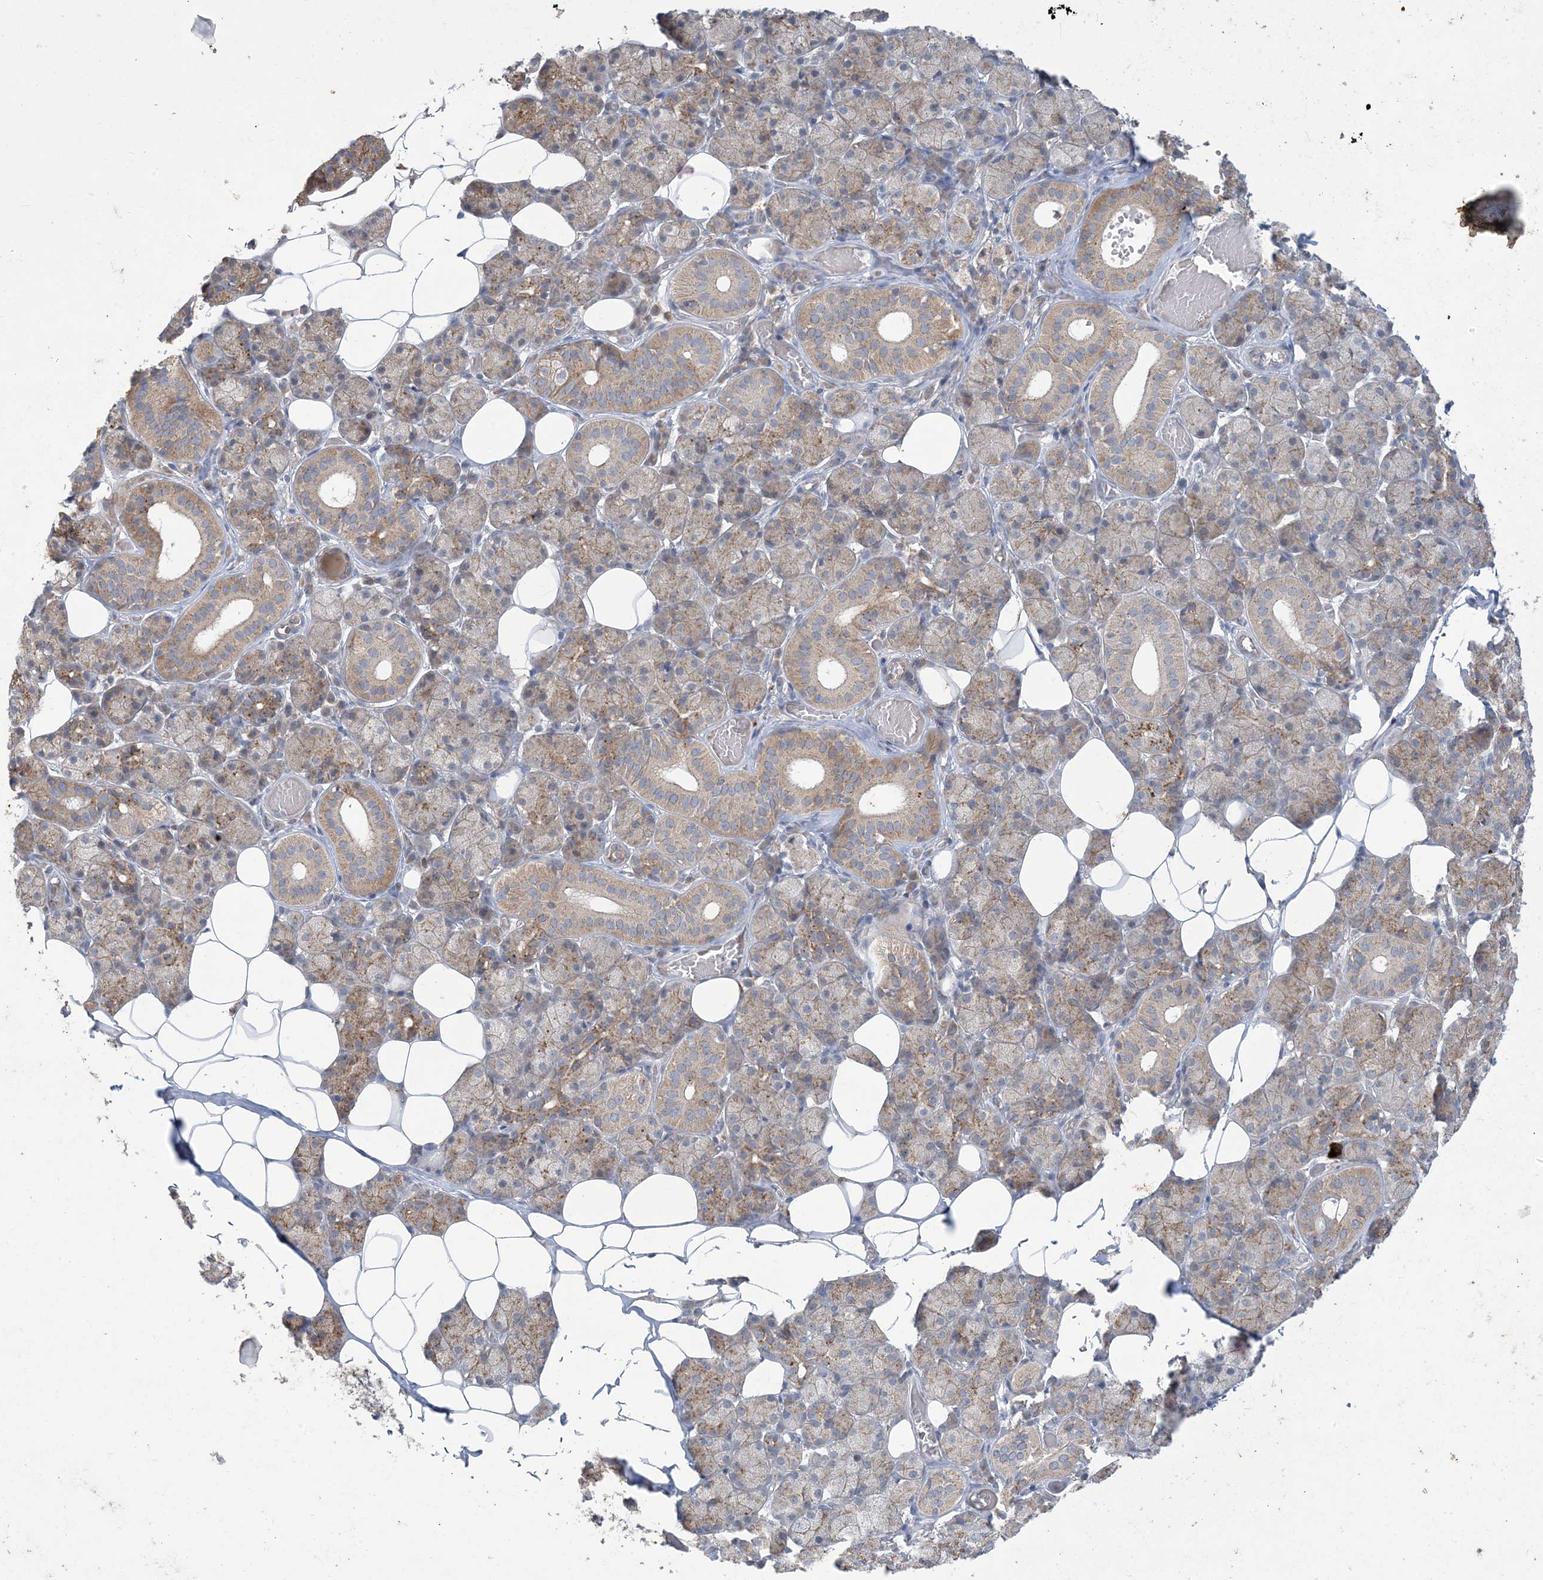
{"staining": {"intensity": "moderate", "quantity": "25%-75%", "location": "cytoplasmic/membranous"}, "tissue": "salivary gland", "cell_type": "Glandular cells", "image_type": "normal", "snomed": [{"axis": "morphology", "description": "Normal tissue, NOS"}, {"axis": "topography", "description": "Salivary gland"}], "caption": "Immunohistochemistry (IHC) photomicrograph of unremarkable human salivary gland stained for a protein (brown), which demonstrates medium levels of moderate cytoplasmic/membranous staining in approximately 25%-75% of glandular cells.", "gene": "MRPS18A", "patient": {"sex": "female", "age": 33}}